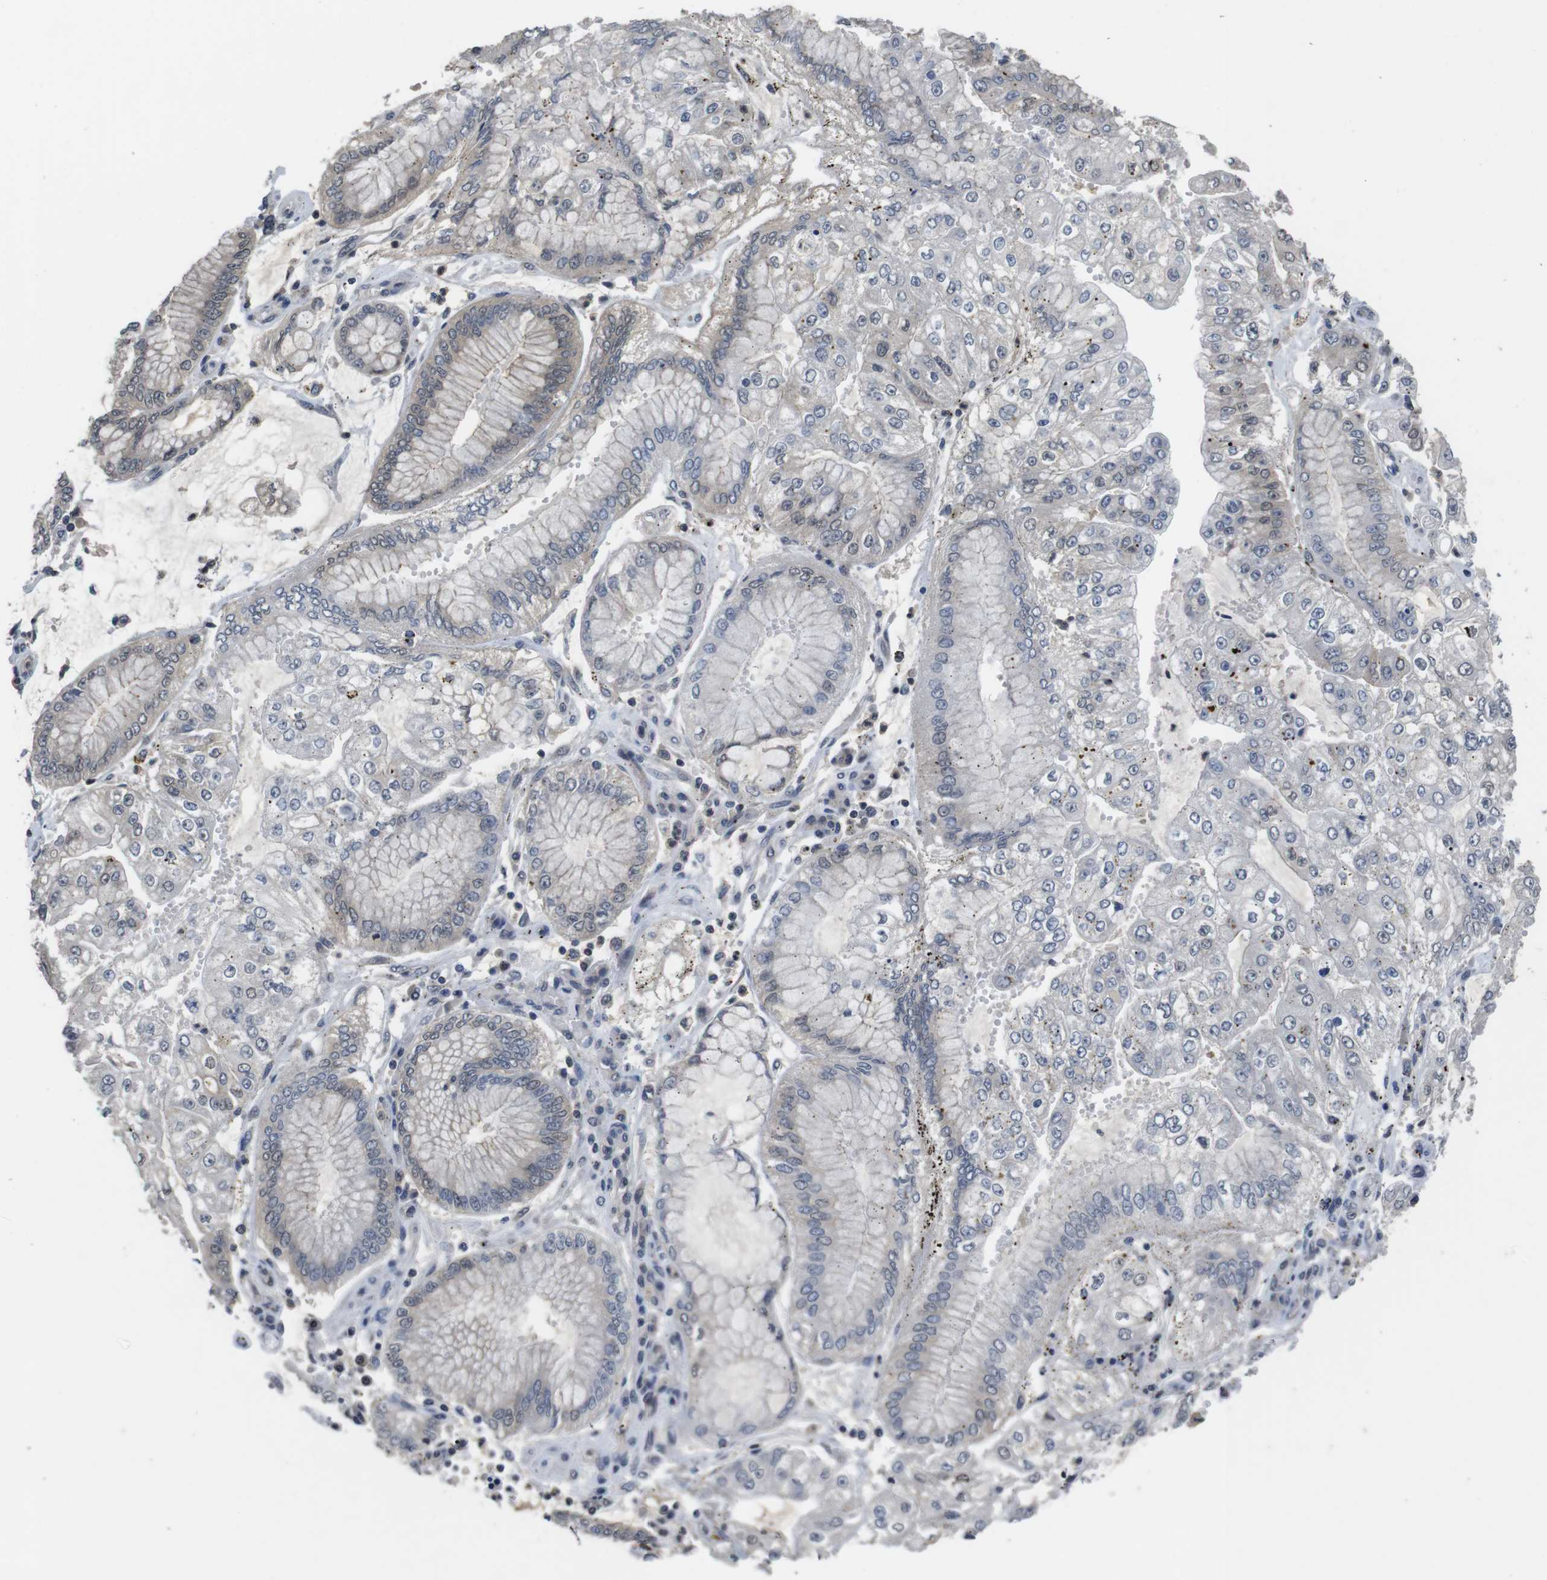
{"staining": {"intensity": "weak", "quantity": "<25%", "location": "nuclear"}, "tissue": "stomach cancer", "cell_type": "Tumor cells", "image_type": "cancer", "snomed": [{"axis": "morphology", "description": "Adenocarcinoma, NOS"}, {"axis": "topography", "description": "Stomach"}], "caption": "Stomach cancer (adenocarcinoma) was stained to show a protein in brown. There is no significant staining in tumor cells.", "gene": "FADD", "patient": {"sex": "male", "age": 76}}